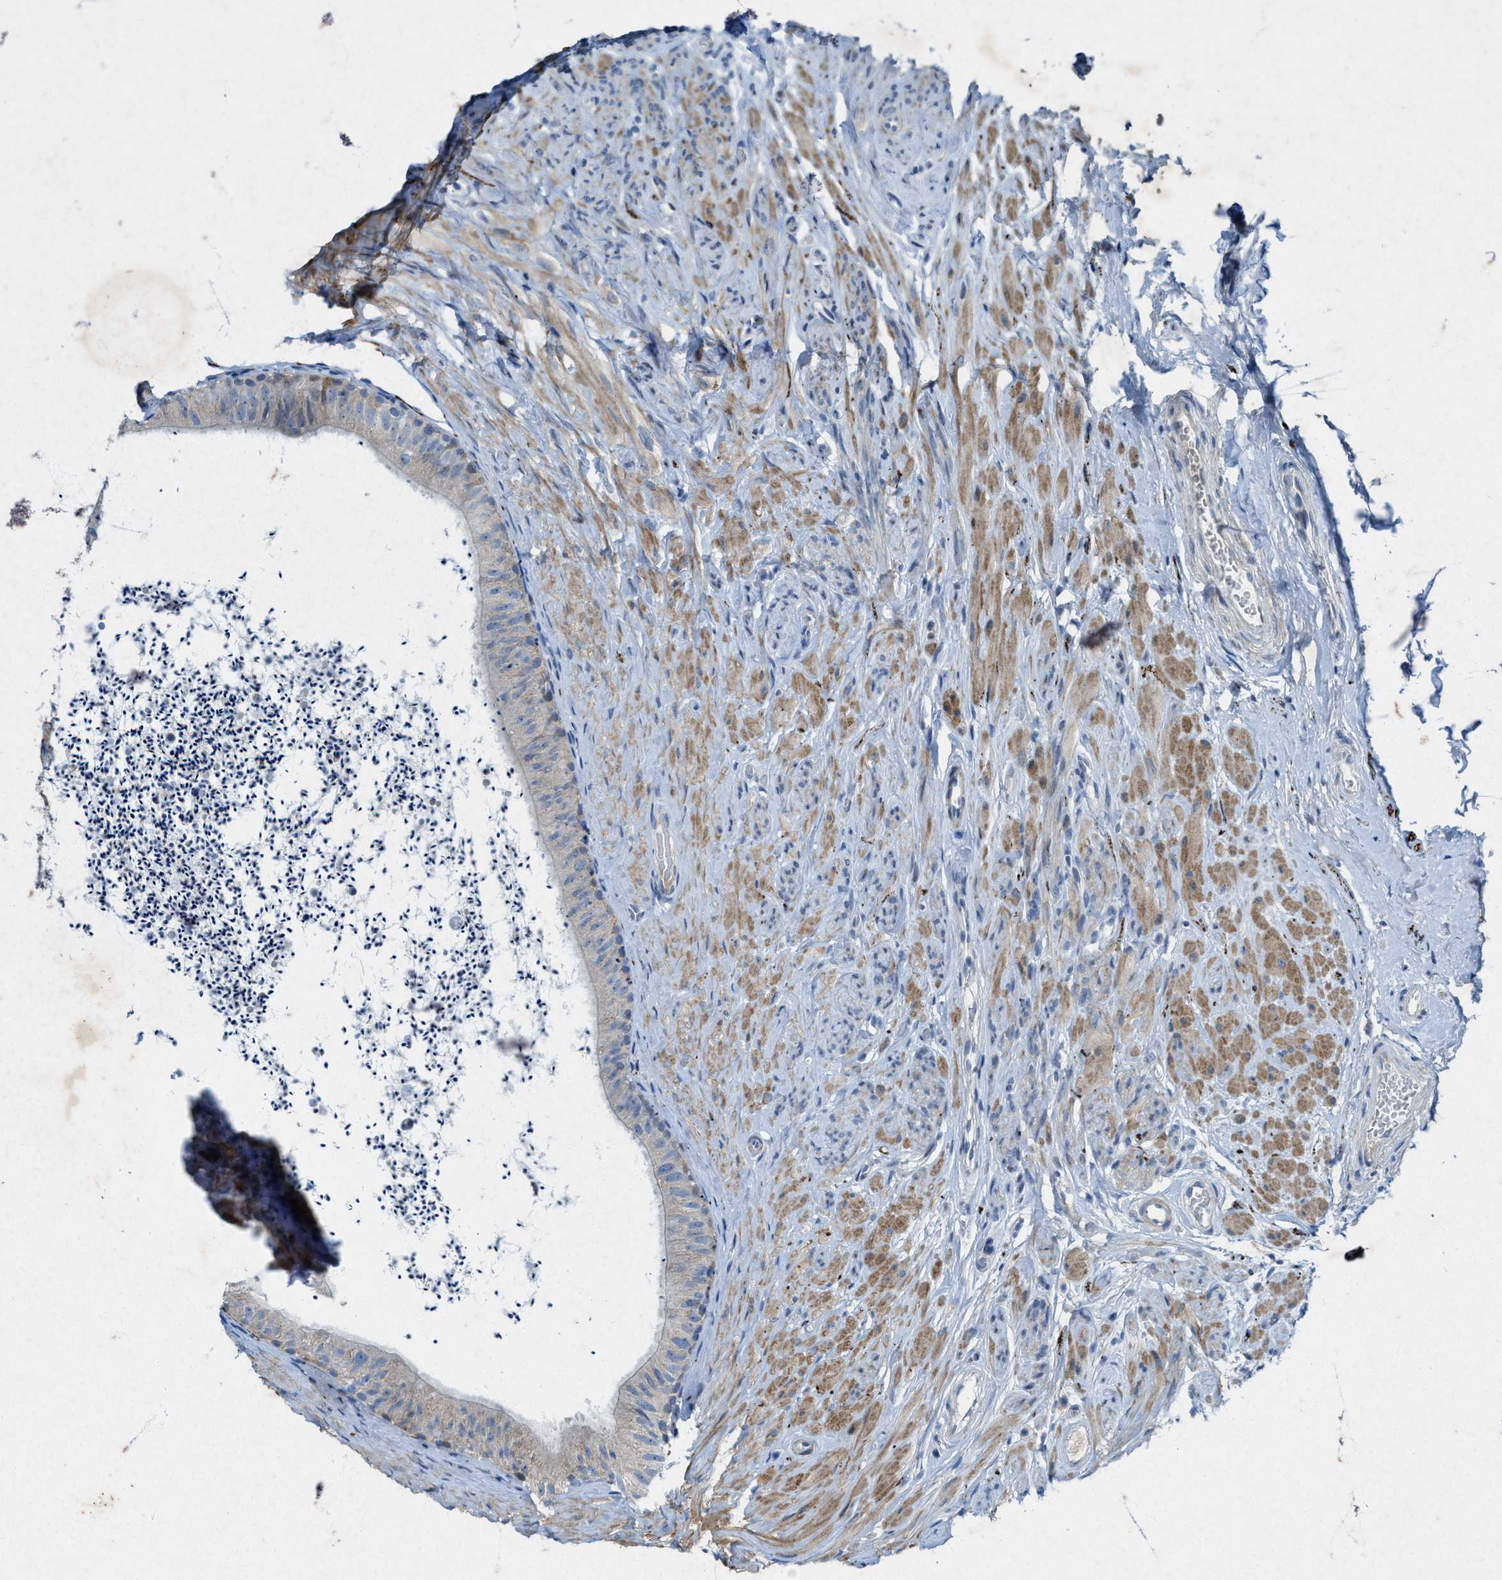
{"staining": {"intensity": "negative", "quantity": "none", "location": "none"}, "tissue": "epididymis", "cell_type": "Glandular cells", "image_type": "normal", "snomed": [{"axis": "morphology", "description": "Normal tissue, NOS"}, {"axis": "topography", "description": "Epididymis"}], "caption": "IHC micrograph of normal epididymis: epididymis stained with DAB shows no significant protein staining in glandular cells. (DAB (3,3'-diaminobenzidine) immunohistochemistry (IHC) with hematoxylin counter stain).", "gene": "URGCP", "patient": {"sex": "male", "age": 56}}